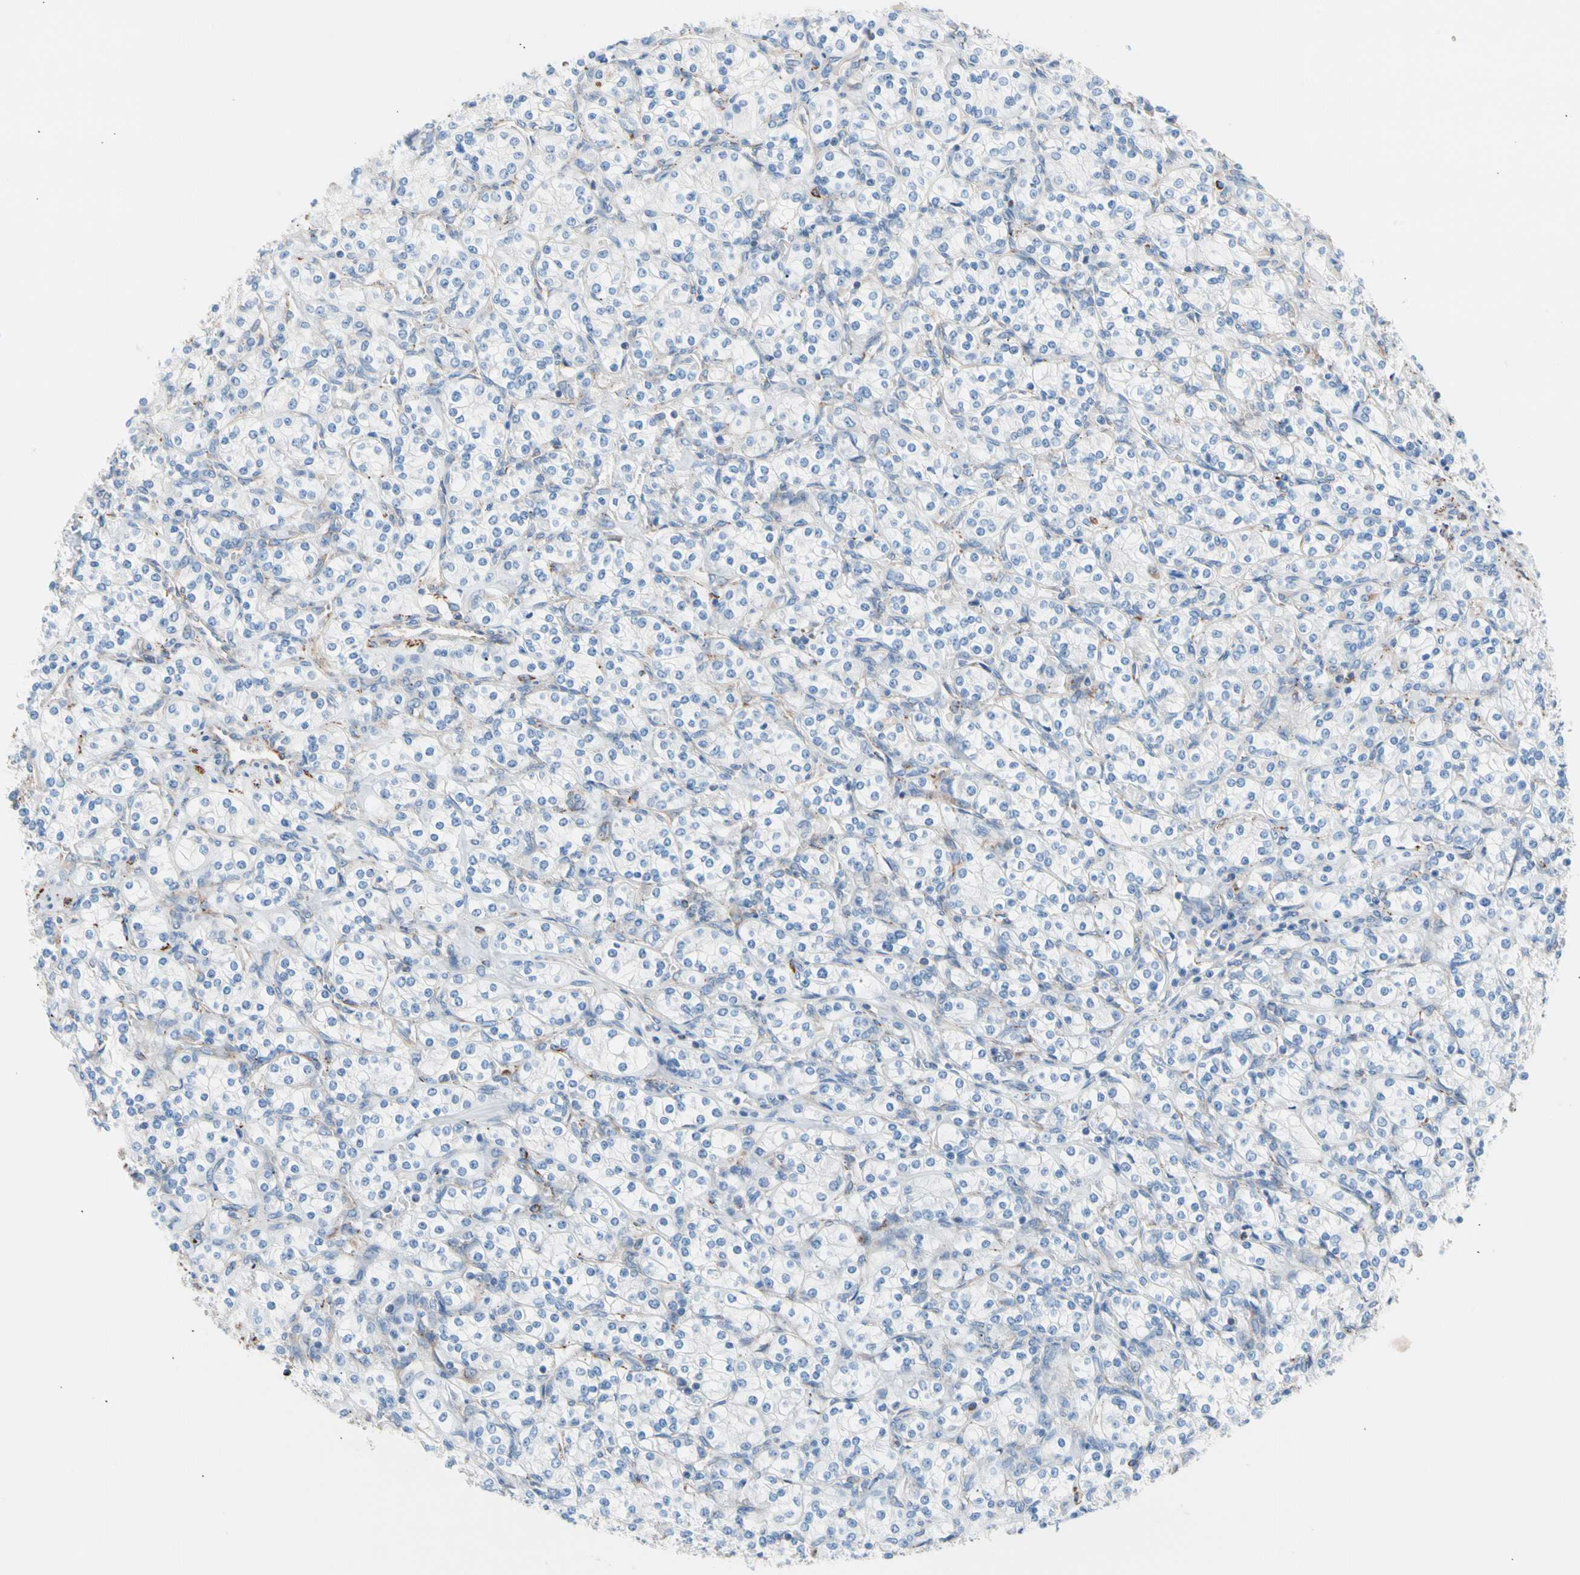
{"staining": {"intensity": "negative", "quantity": "none", "location": "none"}, "tissue": "renal cancer", "cell_type": "Tumor cells", "image_type": "cancer", "snomed": [{"axis": "morphology", "description": "Adenocarcinoma, NOS"}, {"axis": "topography", "description": "Kidney"}], "caption": "Tumor cells show no significant protein staining in adenocarcinoma (renal).", "gene": "HK1", "patient": {"sex": "male", "age": 77}}